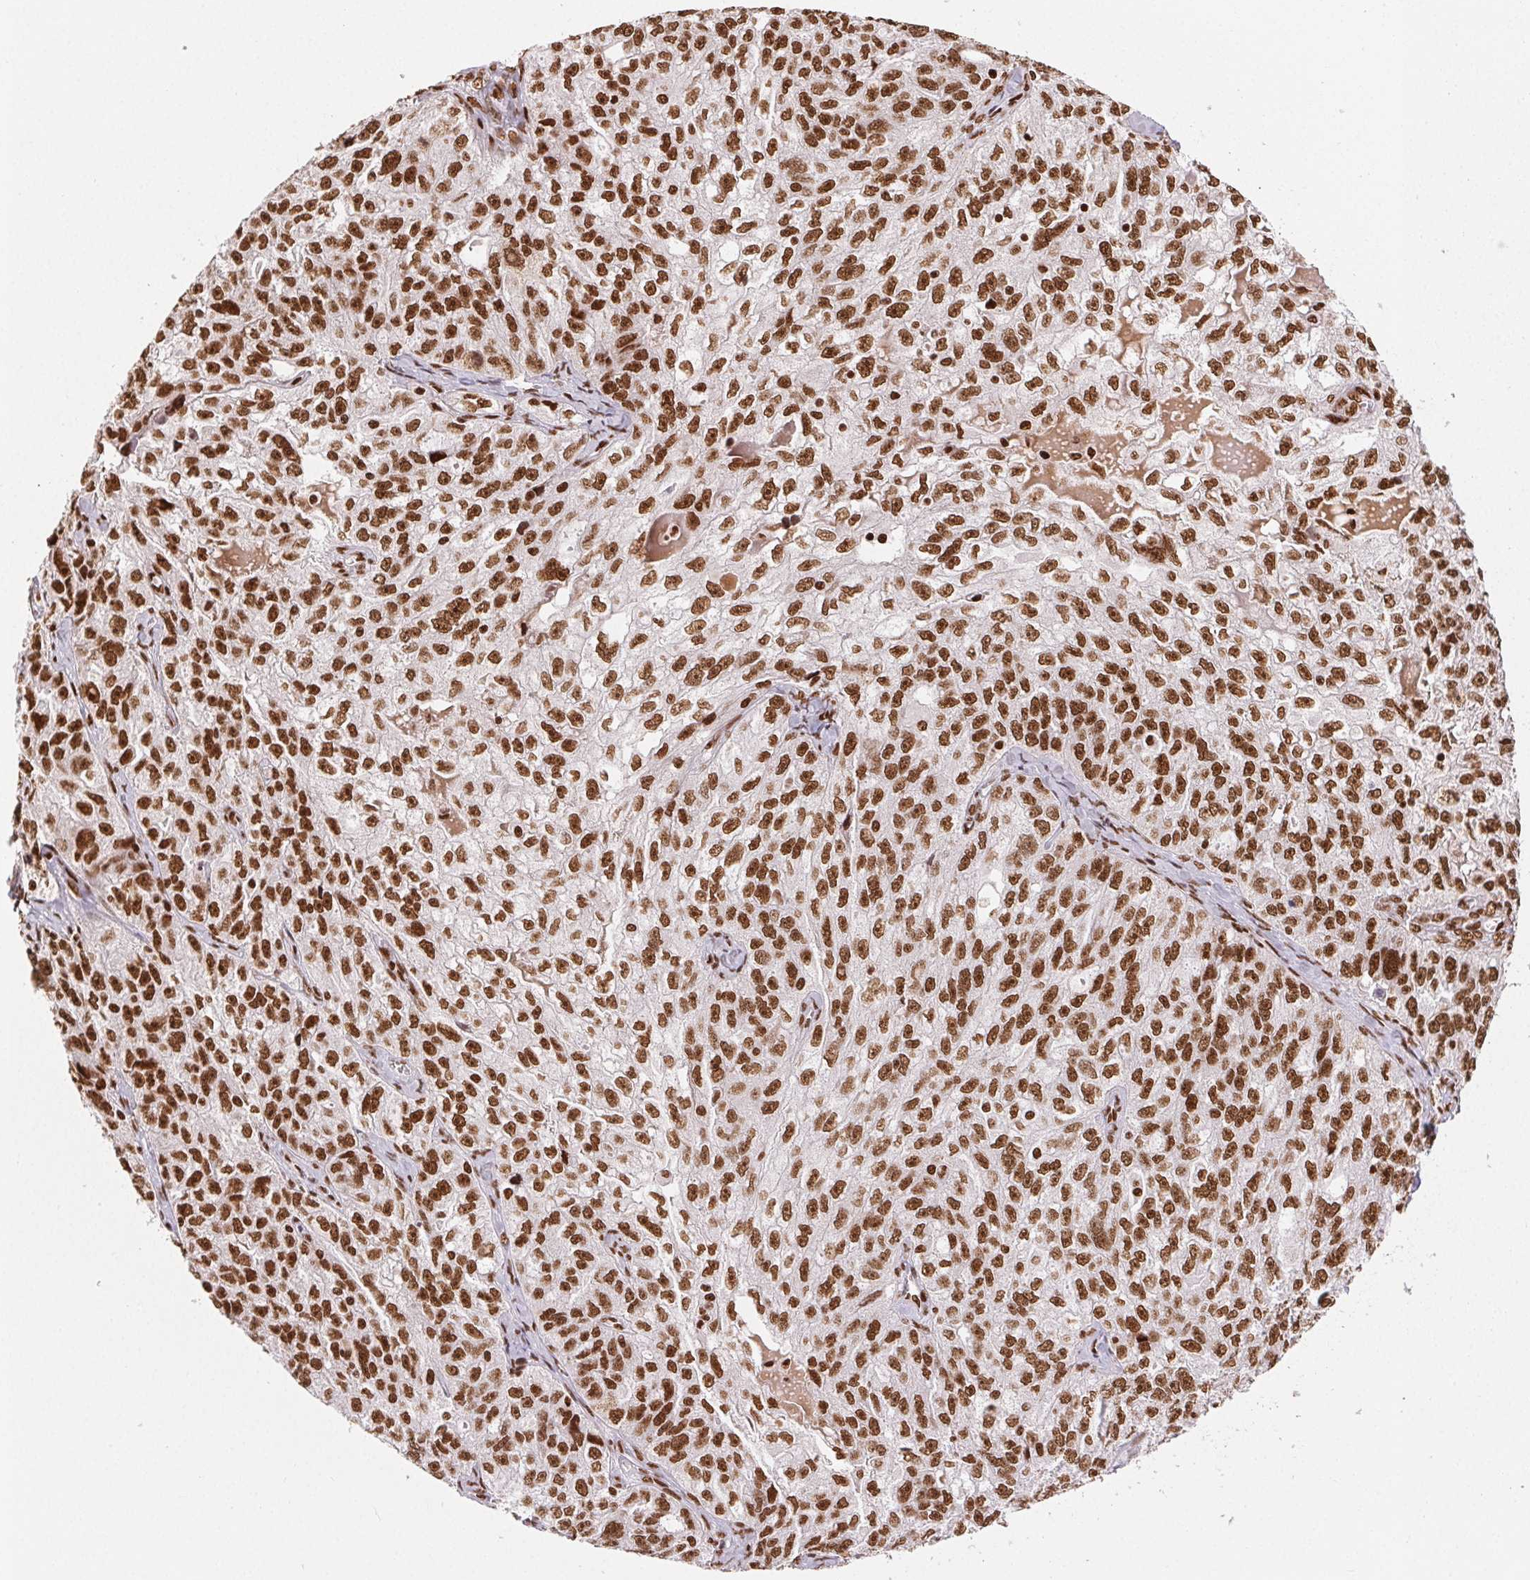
{"staining": {"intensity": "strong", "quantity": ">75%", "location": "nuclear"}, "tissue": "ovarian cancer", "cell_type": "Tumor cells", "image_type": "cancer", "snomed": [{"axis": "morphology", "description": "Cystadenocarcinoma, serous, NOS"}, {"axis": "topography", "description": "Ovary"}], "caption": "Ovarian cancer stained with a brown dye displays strong nuclear positive staining in approximately >75% of tumor cells.", "gene": "ZNF80", "patient": {"sex": "female", "age": 51}}